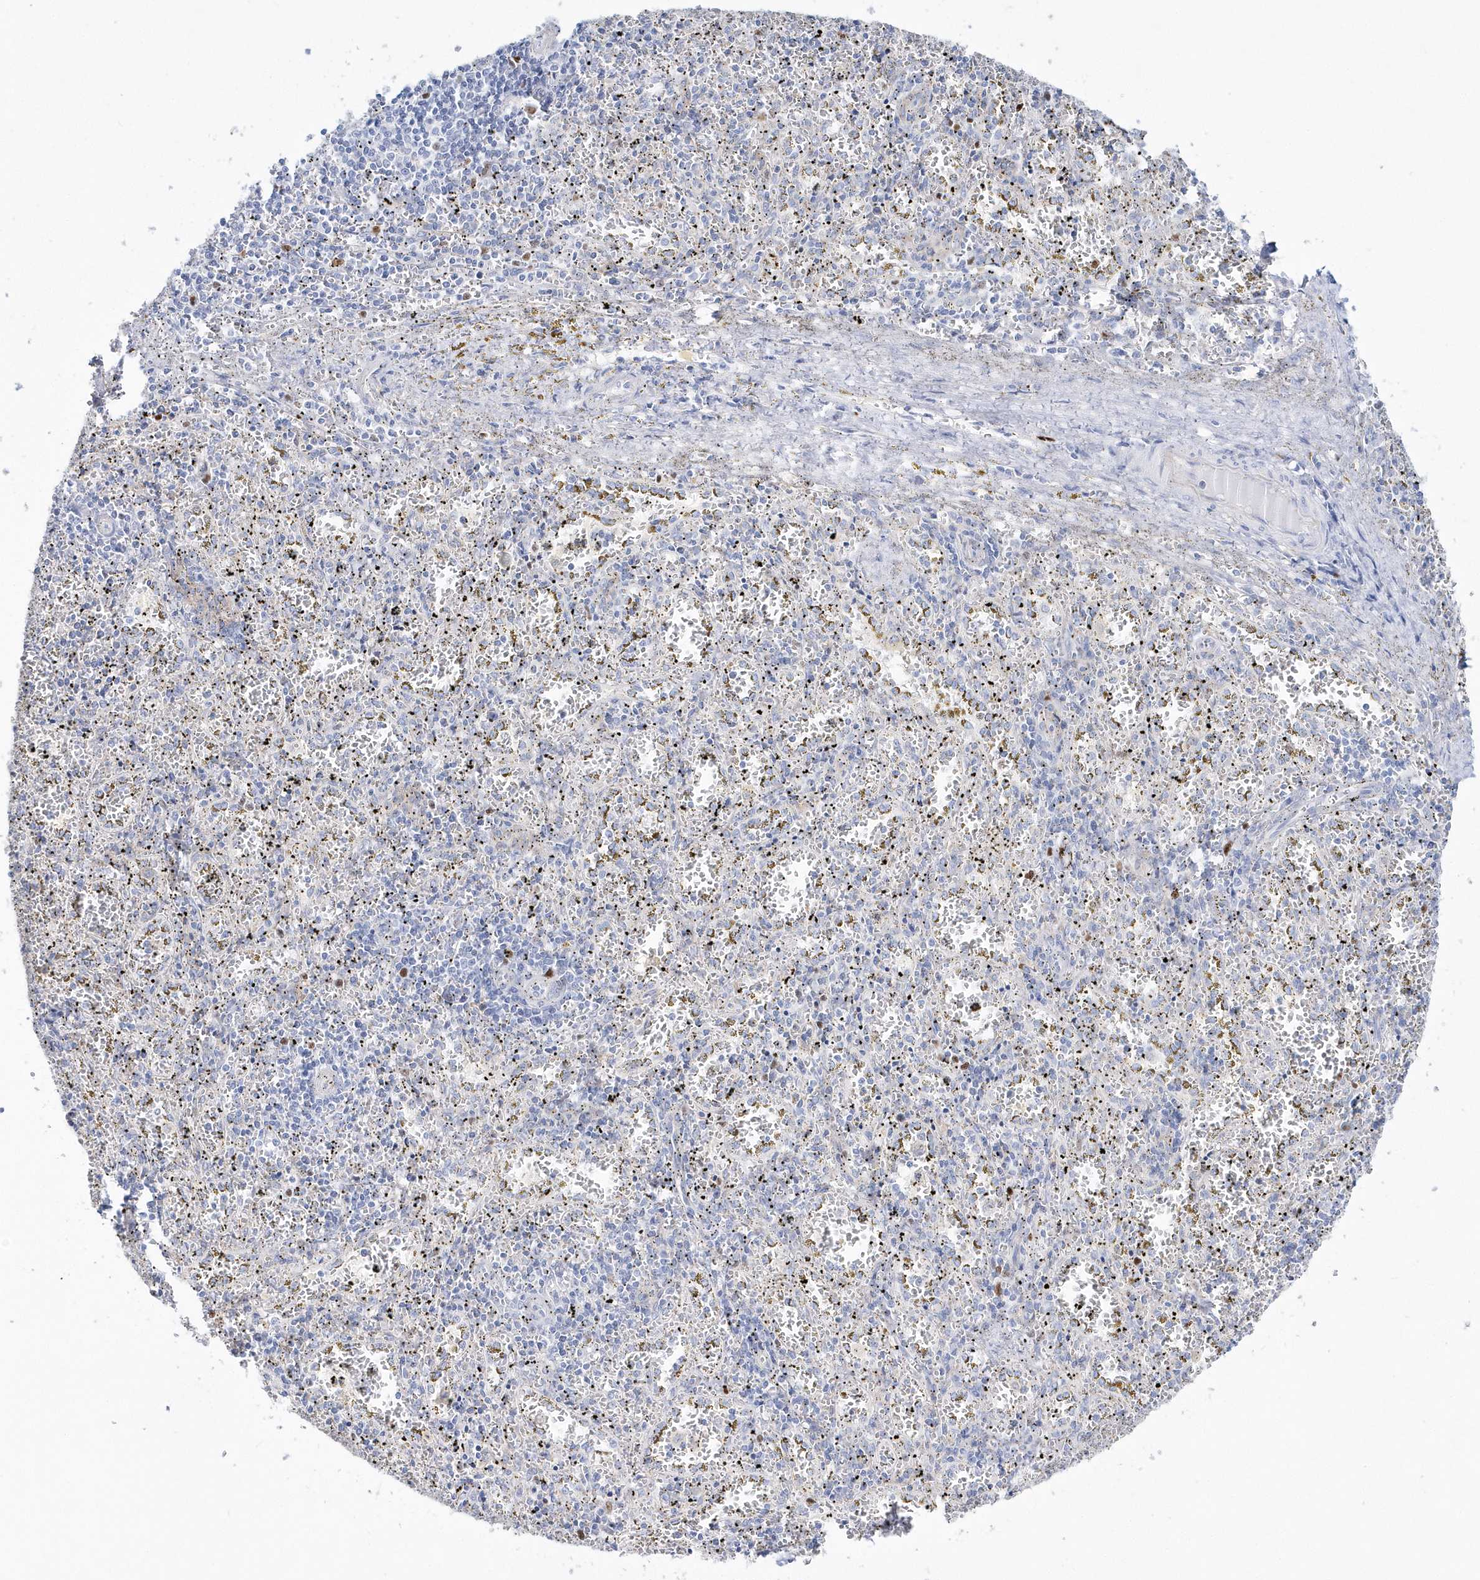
{"staining": {"intensity": "moderate", "quantity": "<25%", "location": "nuclear"}, "tissue": "spleen", "cell_type": "Cells in red pulp", "image_type": "normal", "snomed": [{"axis": "morphology", "description": "Normal tissue, NOS"}, {"axis": "topography", "description": "Spleen"}], "caption": "This is an image of IHC staining of benign spleen, which shows moderate expression in the nuclear of cells in red pulp.", "gene": "TMCO6", "patient": {"sex": "male", "age": 11}}